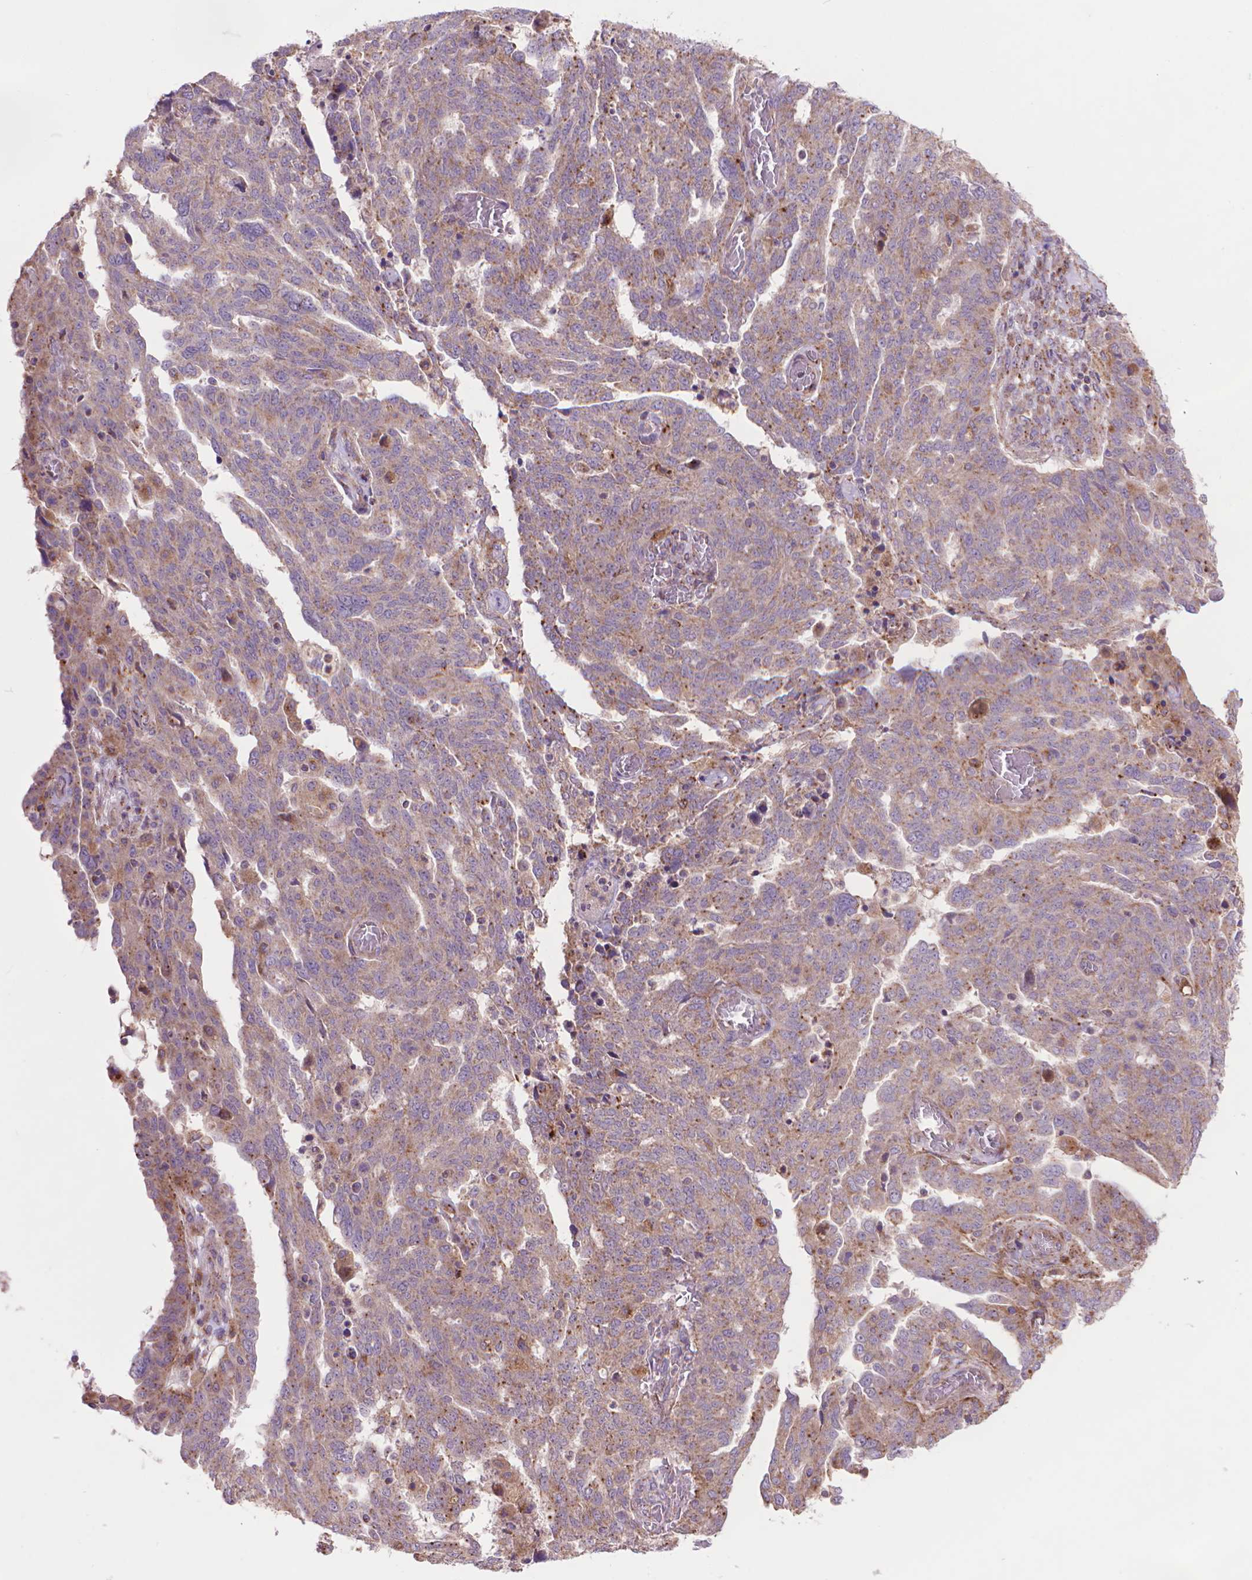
{"staining": {"intensity": "weak", "quantity": ">75%", "location": "cytoplasmic/membranous"}, "tissue": "ovarian cancer", "cell_type": "Tumor cells", "image_type": "cancer", "snomed": [{"axis": "morphology", "description": "Cystadenocarcinoma, serous, NOS"}, {"axis": "topography", "description": "Ovary"}], "caption": "Weak cytoplasmic/membranous protein expression is appreciated in approximately >75% of tumor cells in ovarian cancer (serous cystadenocarcinoma). The staining was performed using DAB, with brown indicating positive protein expression. Nuclei are stained blue with hematoxylin.", "gene": "GLB1", "patient": {"sex": "female", "age": 67}}